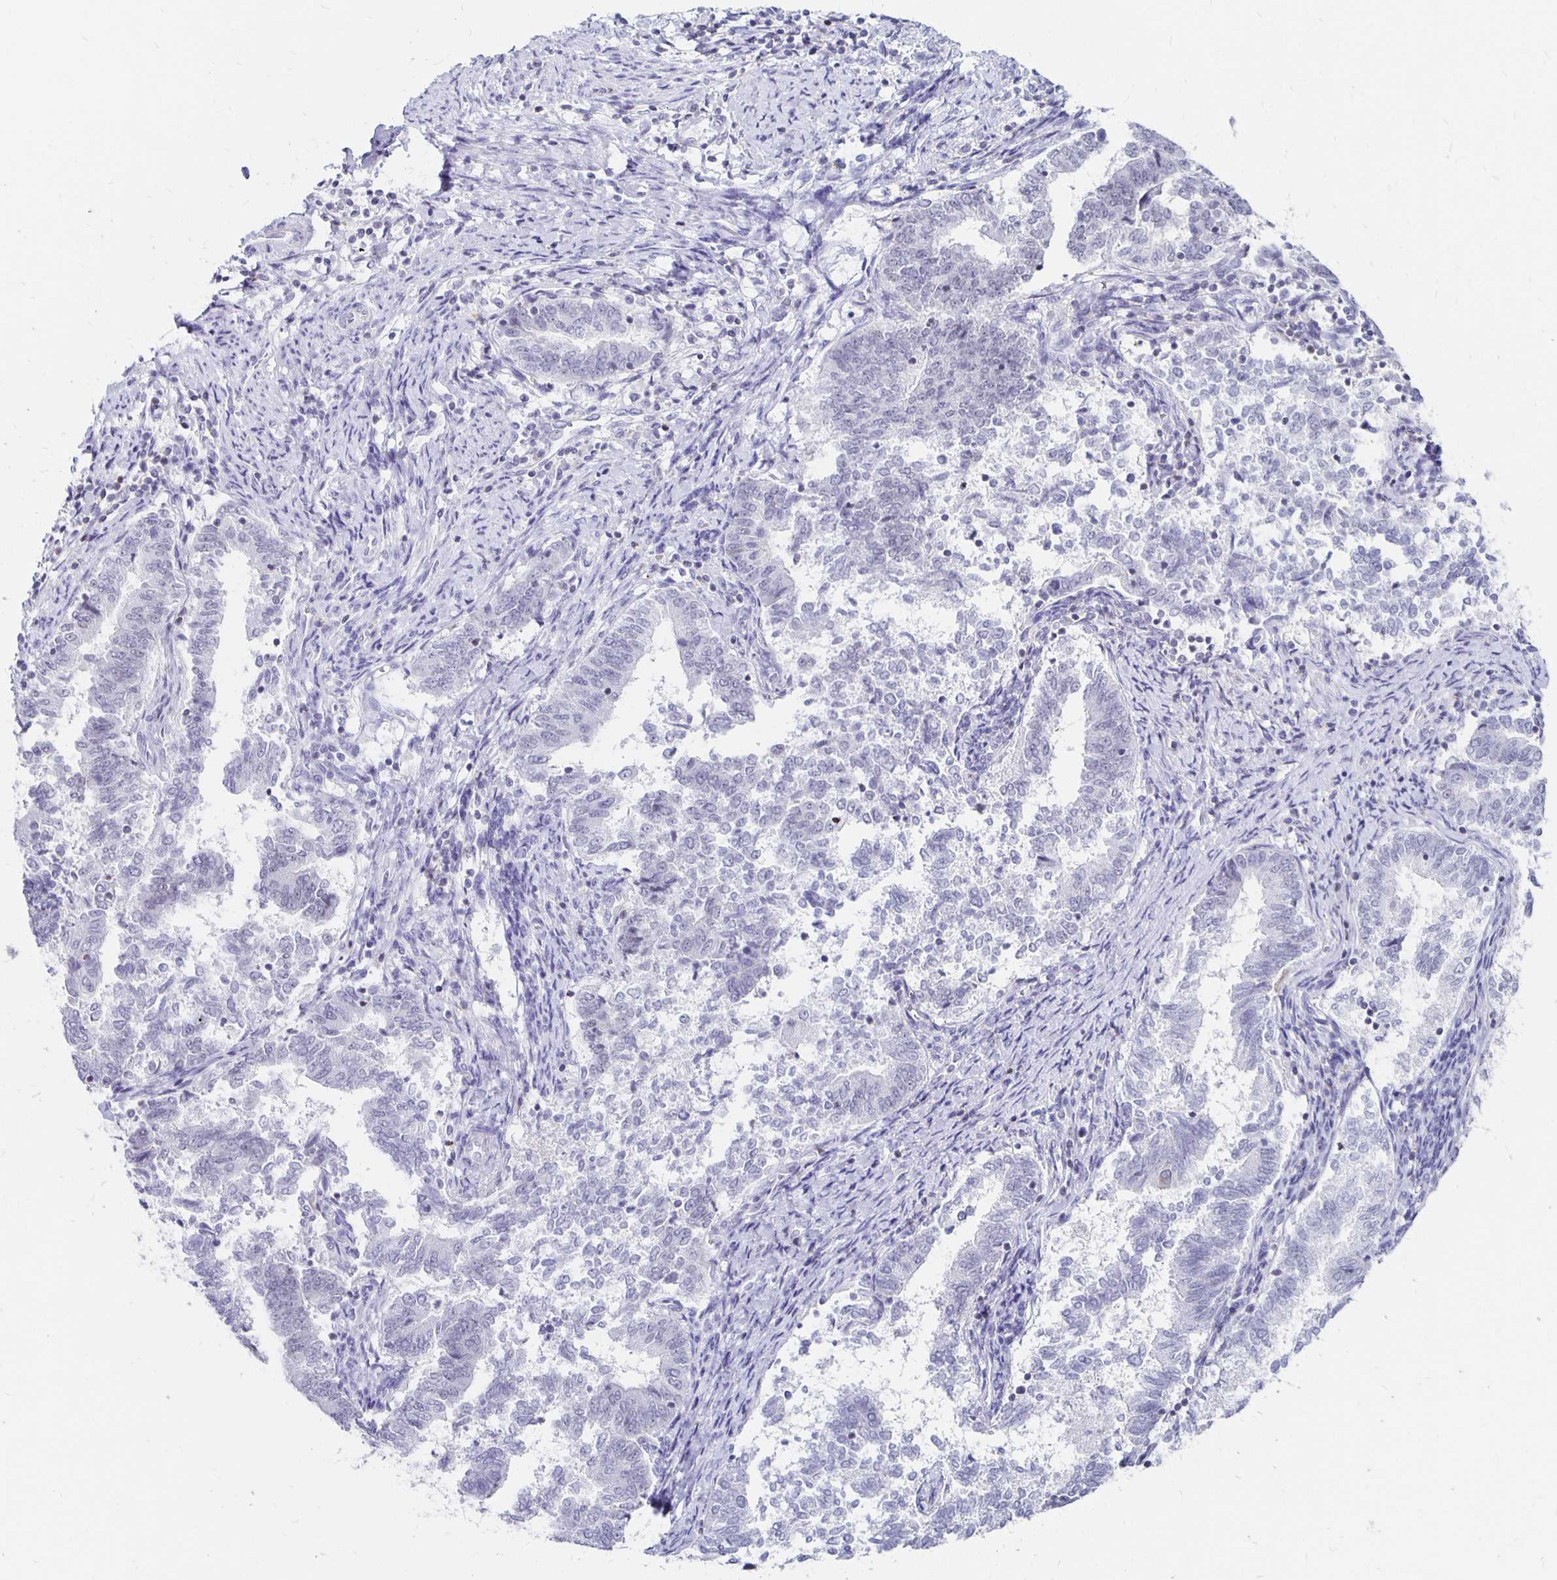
{"staining": {"intensity": "negative", "quantity": "none", "location": "none"}, "tissue": "endometrial cancer", "cell_type": "Tumor cells", "image_type": "cancer", "snomed": [{"axis": "morphology", "description": "Adenocarcinoma, NOS"}, {"axis": "topography", "description": "Endometrium"}], "caption": "Immunohistochemical staining of human endometrial adenocarcinoma reveals no significant positivity in tumor cells.", "gene": "SYT2", "patient": {"sex": "female", "age": 65}}